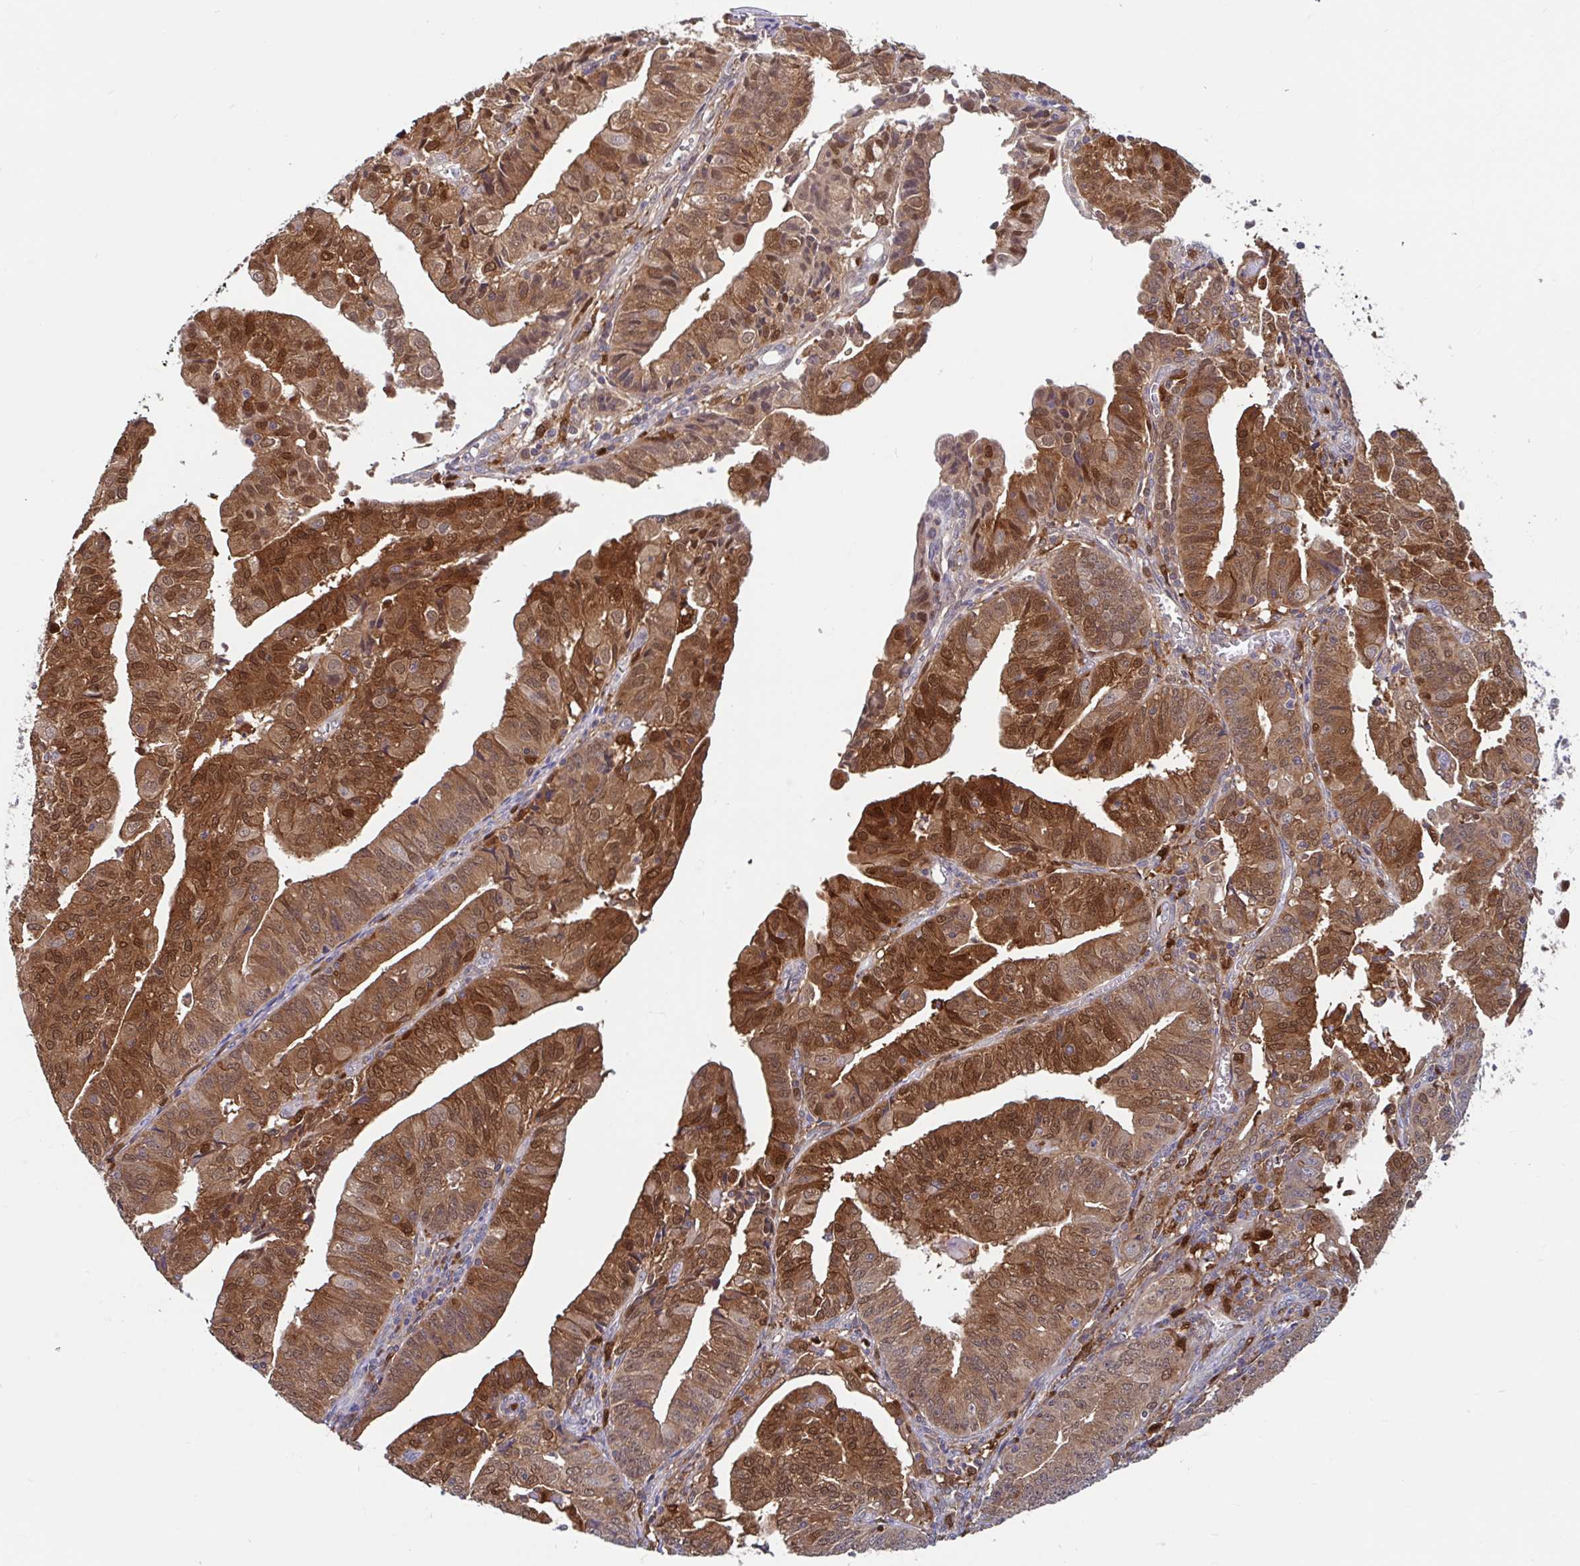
{"staining": {"intensity": "strong", "quantity": ">75%", "location": "cytoplasmic/membranous,nuclear"}, "tissue": "endometrial cancer", "cell_type": "Tumor cells", "image_type": "cancer", "snomed": [{"axis": "morphology", "description": "Adenocarcinoma, NOS"}, {"axis": "topography", "description": "Endometrium"}], "caption": "Strong cytoplasmic/membranous and nuclear staining is identified in approximately >75% of tumor cells in adenocarcinoma (endometrial).", "gene": "BLVRA", "patient": {"sex": "female", "age": 56}}